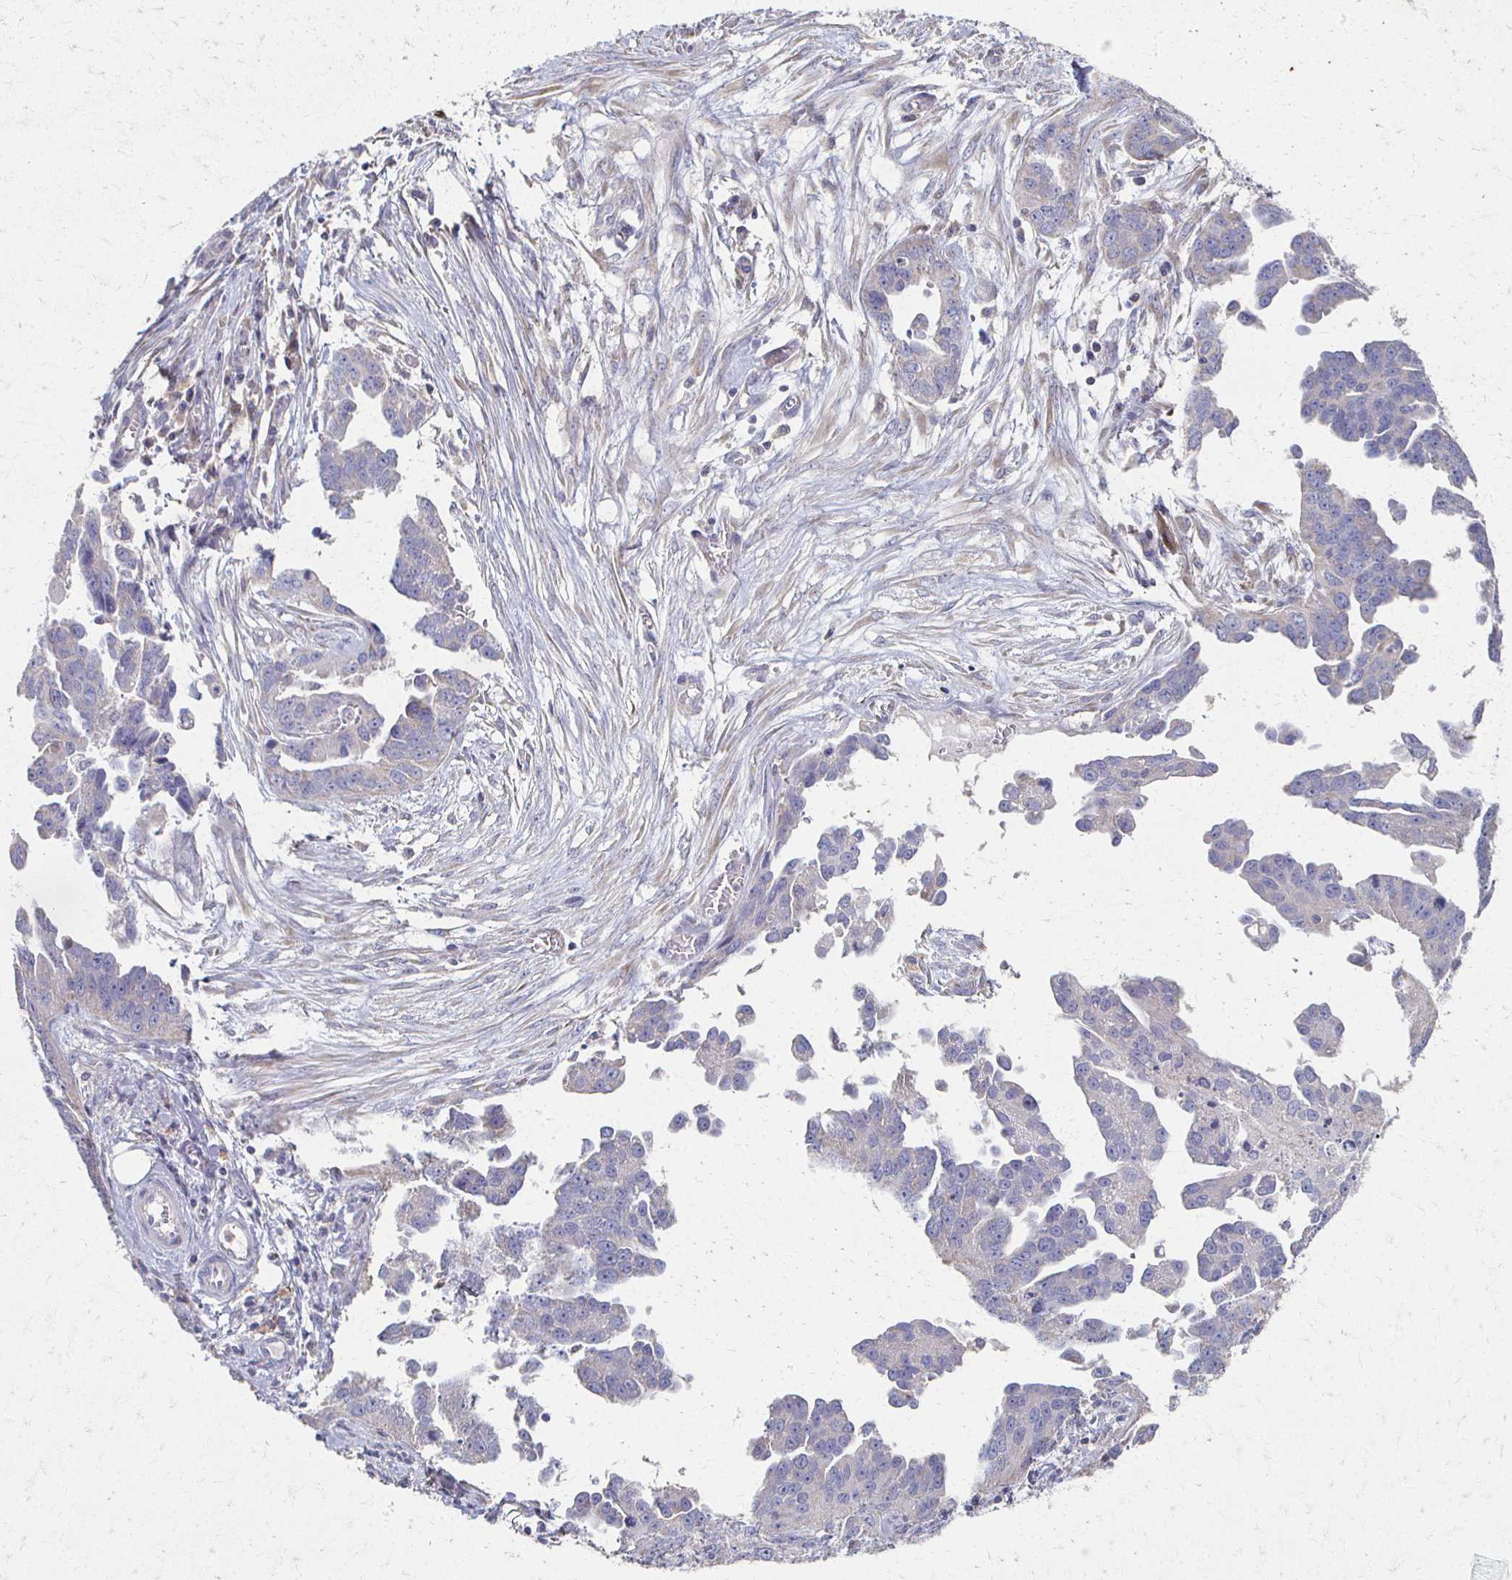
{"staining": {"intensity": "weak", "quantity": "25%-75%", "location": "cytoplasmic/membranous"}, "tissue": "ovarian cancer", "cell_type": "Tumor cells", "image_type": "cancer", "snomed": [{"axis": "morphology", "description": "Cystadenocarcinoma, serous, NOS"}, {"axis": "topography", "description": "Ovary"}], "caption": "A high-resolution image shows immunohistochemistry (IHC) staining of ovarian cancer, which displays weak cytoplasmic/membranous expression in approximately 25%-75% of tumor cells.", "gene": "CX3CR1", "patient": {"sex": "female", "age": 75}}